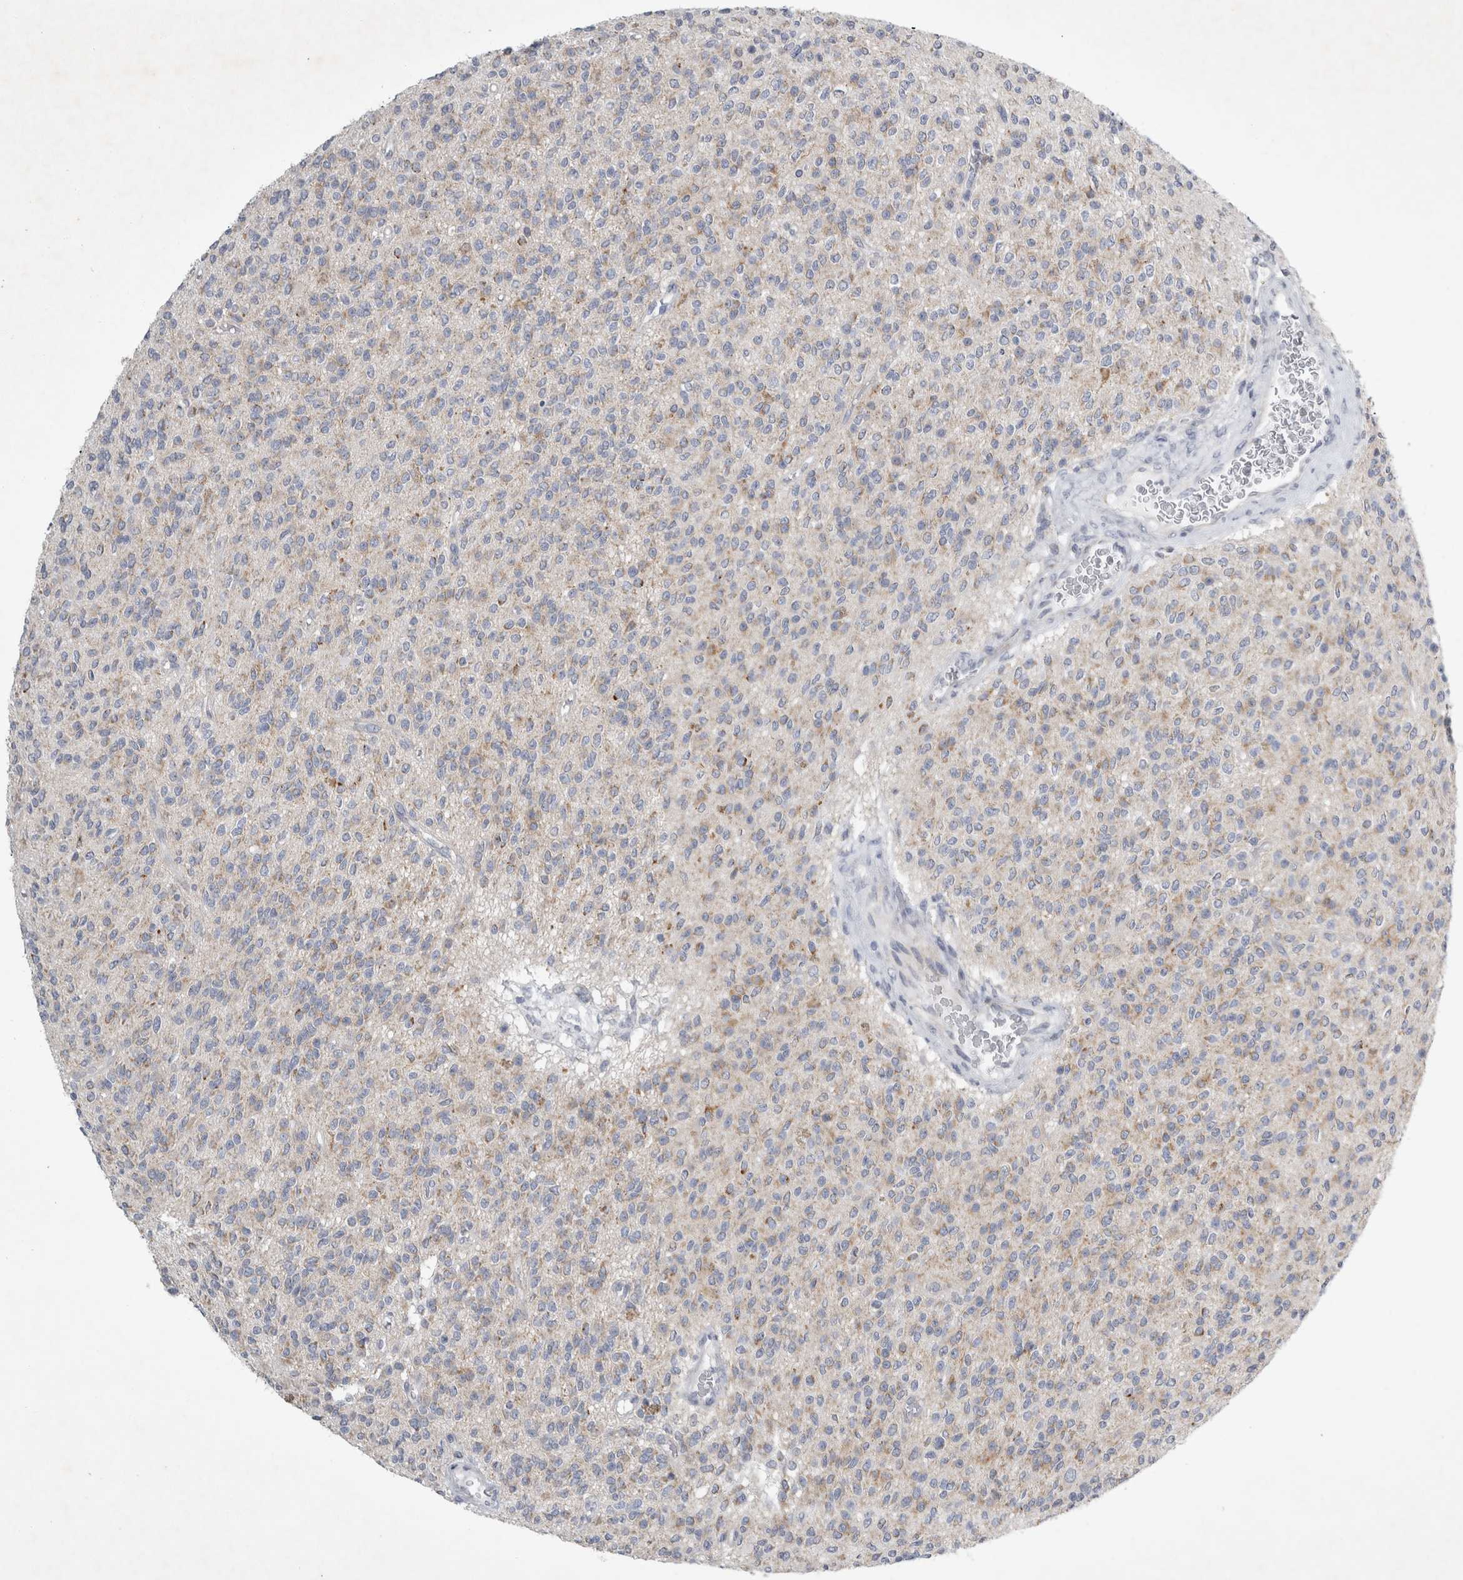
{"staining": {"intensity": "moderate", "quantity": "<25%", "location": "cytoplasmic/membranous"}, "tissue": "glioma", "cell_type": "Tumor cells", "image_type": "cancer", "snomed": [{"axis": "morphology", "description": "Glioma, malignant, High grade"}, {"axis": "topography", "description": "Brain"}], "caption": "Tumor cells demonstrate low levels of moderate cytoplasmic/membranous positivity in about <25% of cells in glioma.", "gene": "FXYD7", "patient": {"sex": "male", "age": 34}}